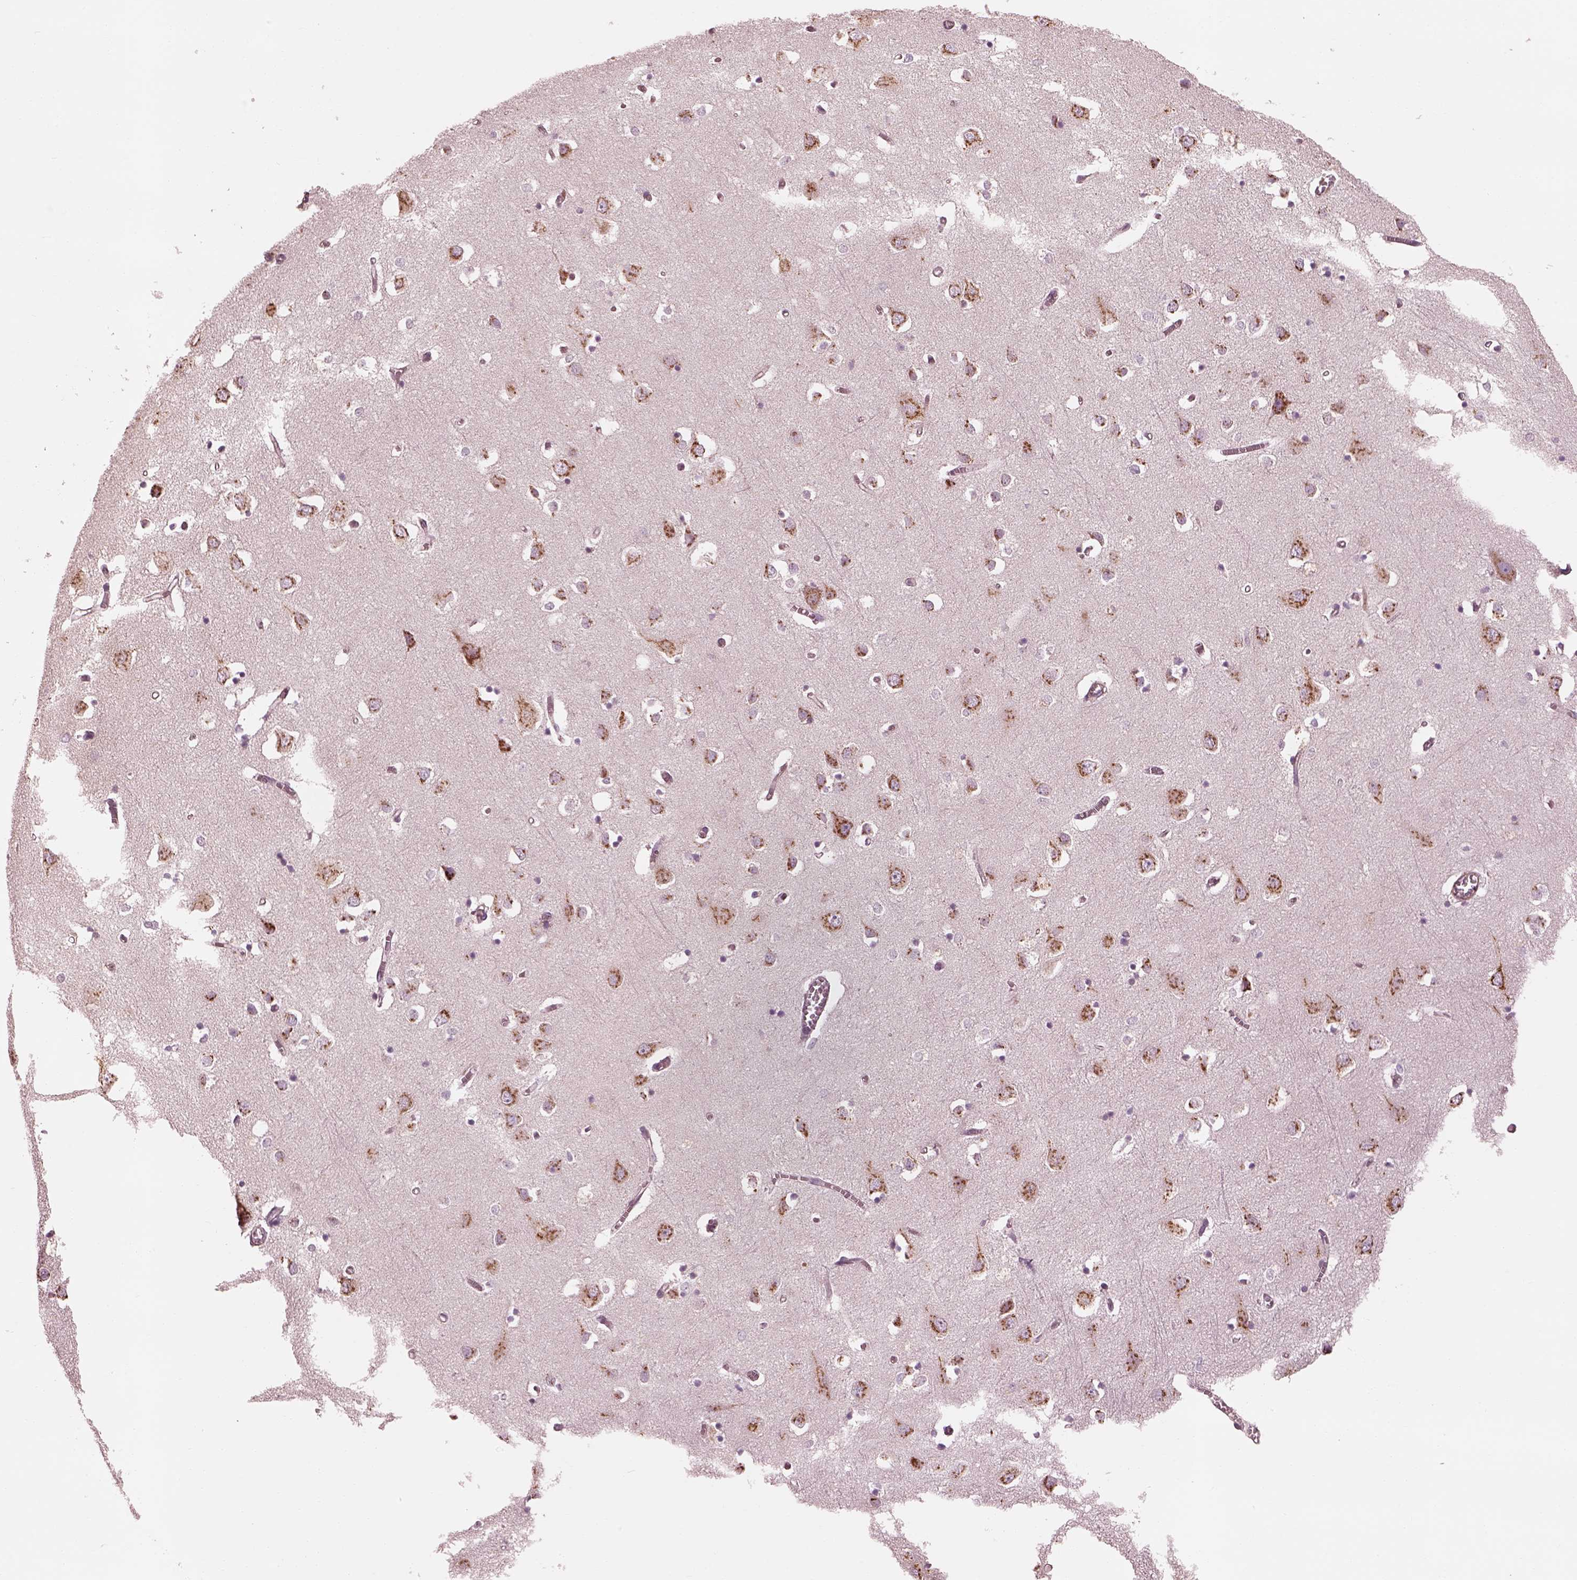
{"staining": {"intensity": "weak", "quantity": "<25%", "location": "cytoplasmic/membranous"}, "tissue": "cerebral cortex", "cell_type": "Endothelial cells", "image_type": "normal", "snomed": [{"axis": "morphology", "description": "Normal tissue, NOS"}, {"axis": "topography", "description": "Cerebral cortex"}], "caption": "Endothelial cells show no significant positivity in normal cerebral cortex.", "gene": "ELAPOR1", "patient": {"sex": "male", "age": 70}}